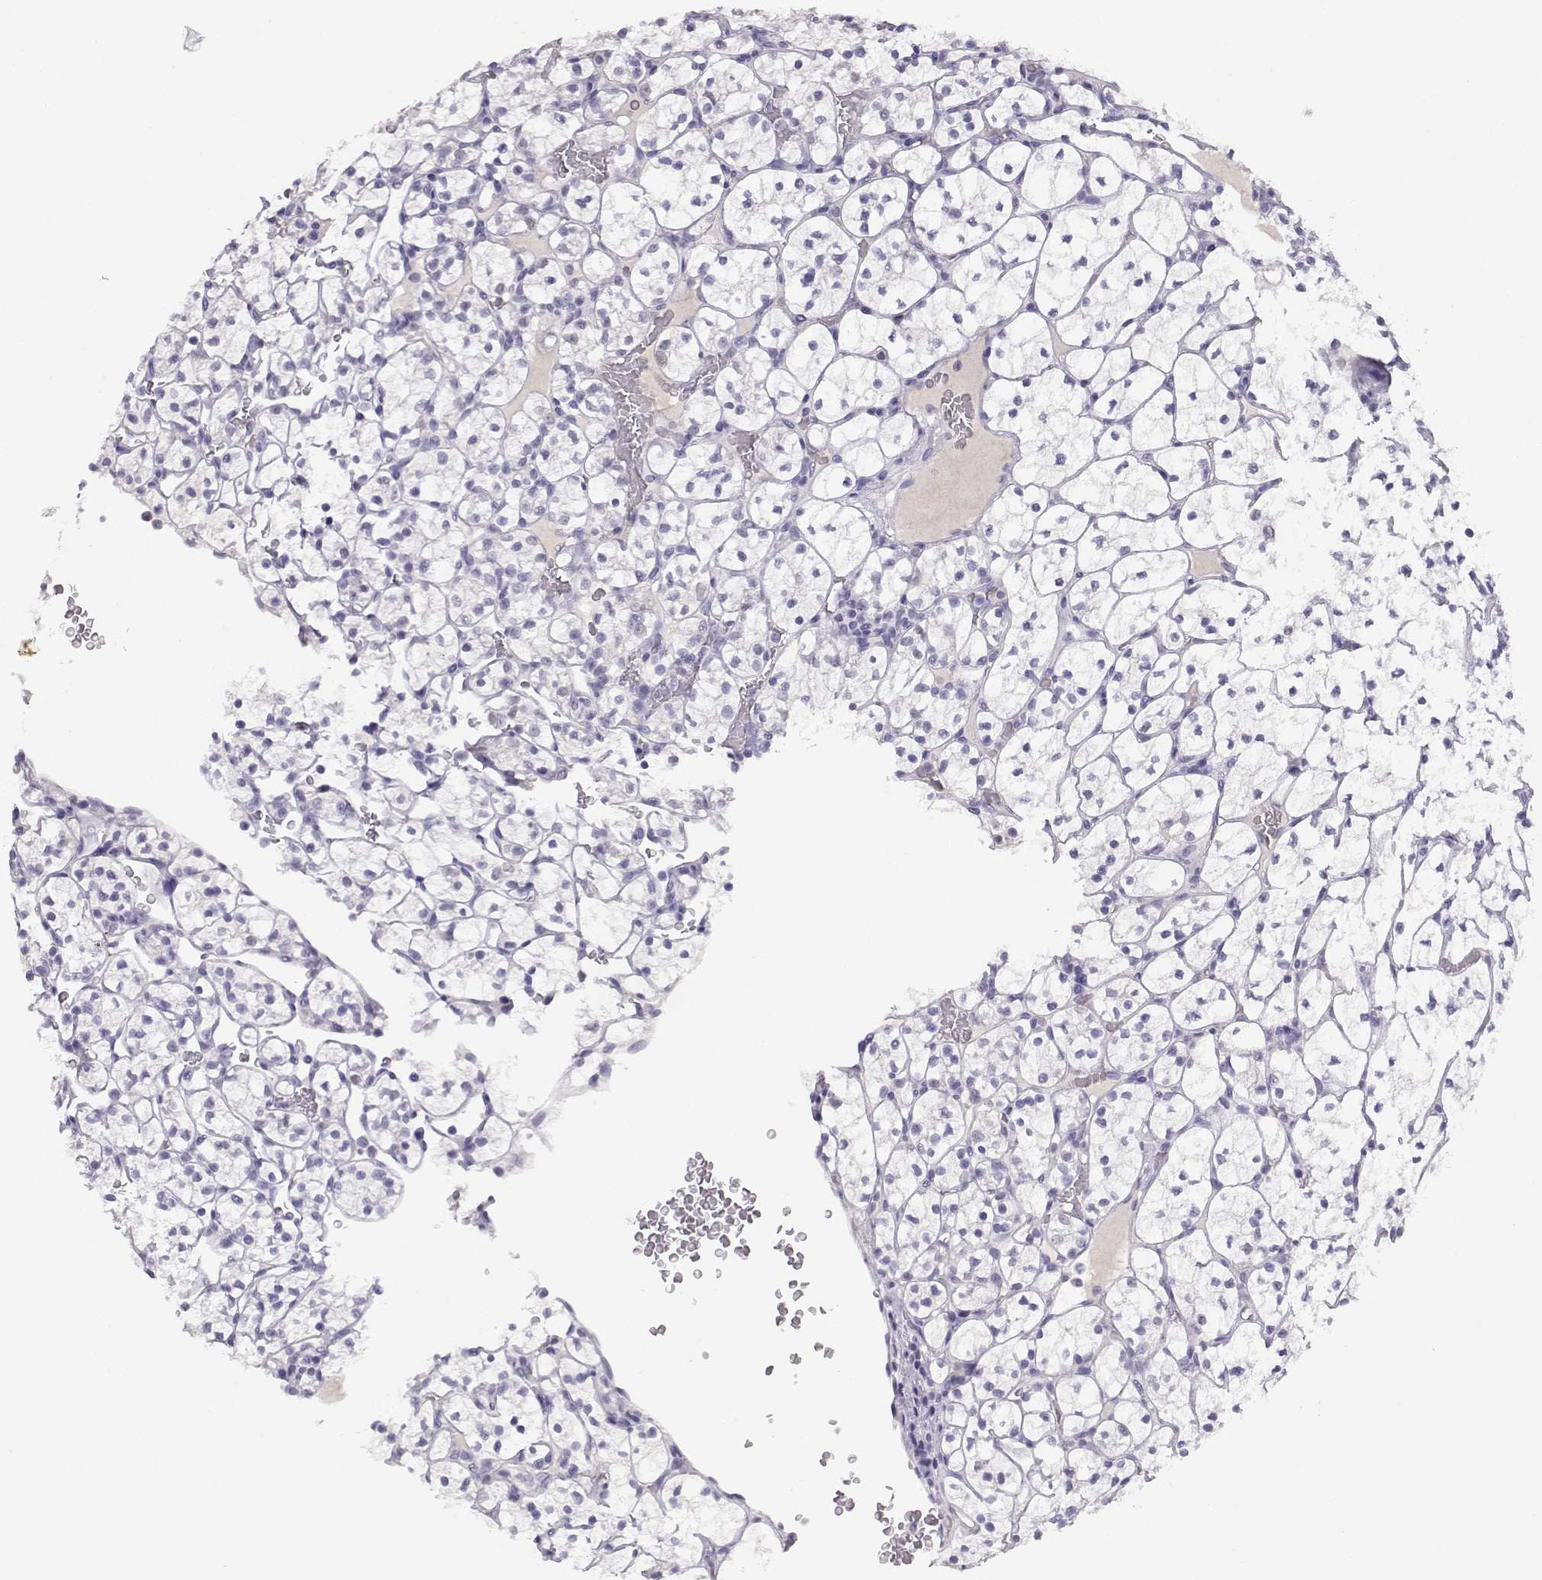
{"staining": {"intensity": "negative", "quantity": "none", "location": "none"}, "tissue": "renal cancer", "cell_type": "Tumor cells", "image_type": "cancer", "snomed": [{"axis": "morphology", "description": "Adenocarcinoma, NOS"}, {"axis": "topography", "description": "Kidney"}], "caption": "Immunohistochemistry (IHC) micrograph of human renal cancer (adenocarcinoma) stained for a protein (brown), which reveals no expression in tumor cells.", "gene": "OPN5", "patient": {"sex": "female", "age": 89}}